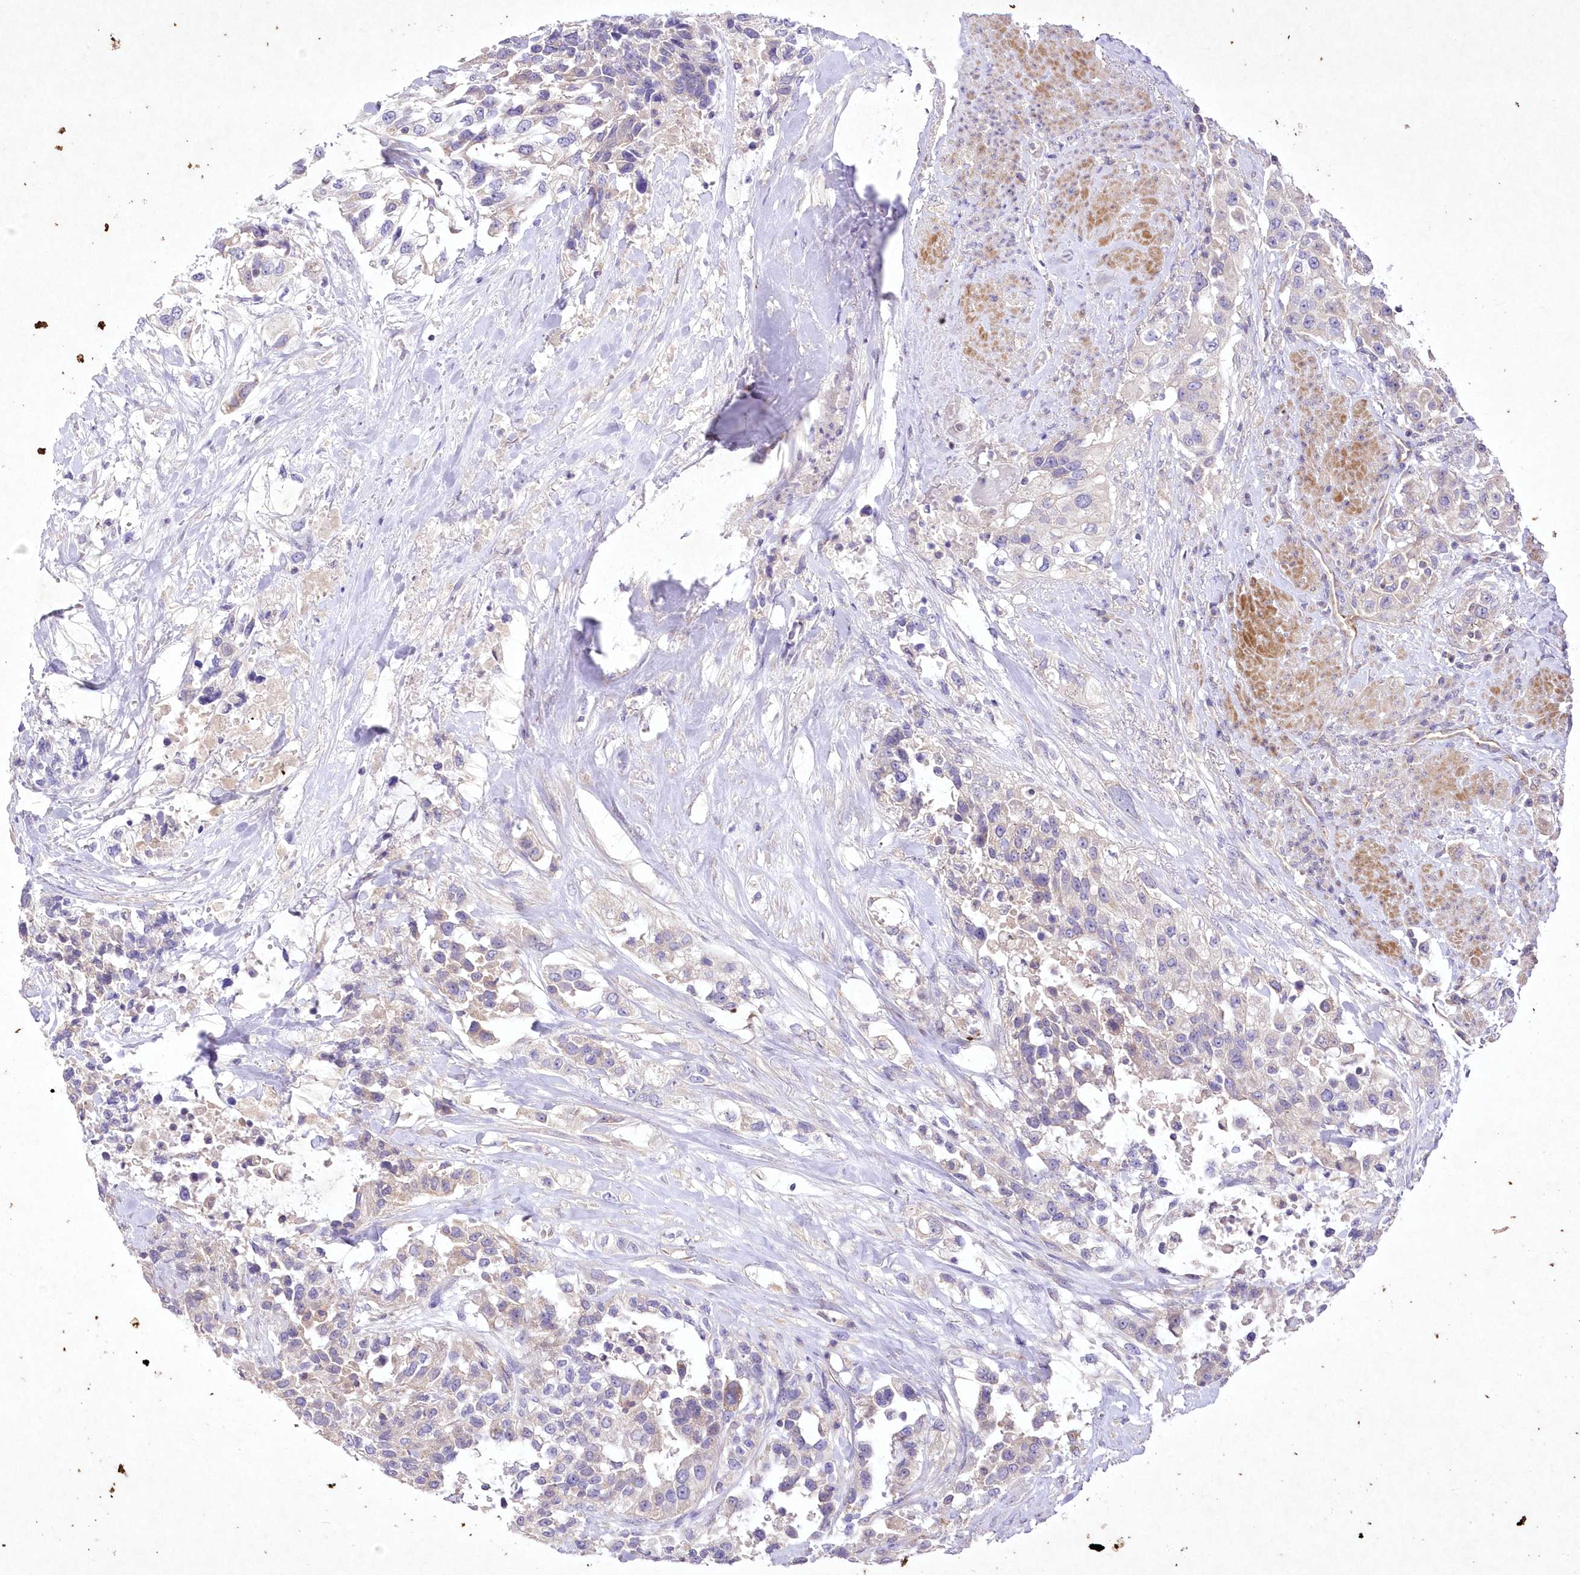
{"staining": {"intensity": "negative", "quantity": "none", "location": "none"}, "tissue": "urothelial cancer", "cell_type": "Tumor cells", "image_type": "cancer", "snomed": [{"axis": "morphology", "description": "Urothelial carcinoma, High grade"}, {"axis": "topography", "description": "Urinary bladder"}], "caption": "DAB immunohistochemical staining of urothelial cancer displays no significant staining in tumor cells.", "gene": "ITSN2", "patient": {"sex": "female", "age": 80}}